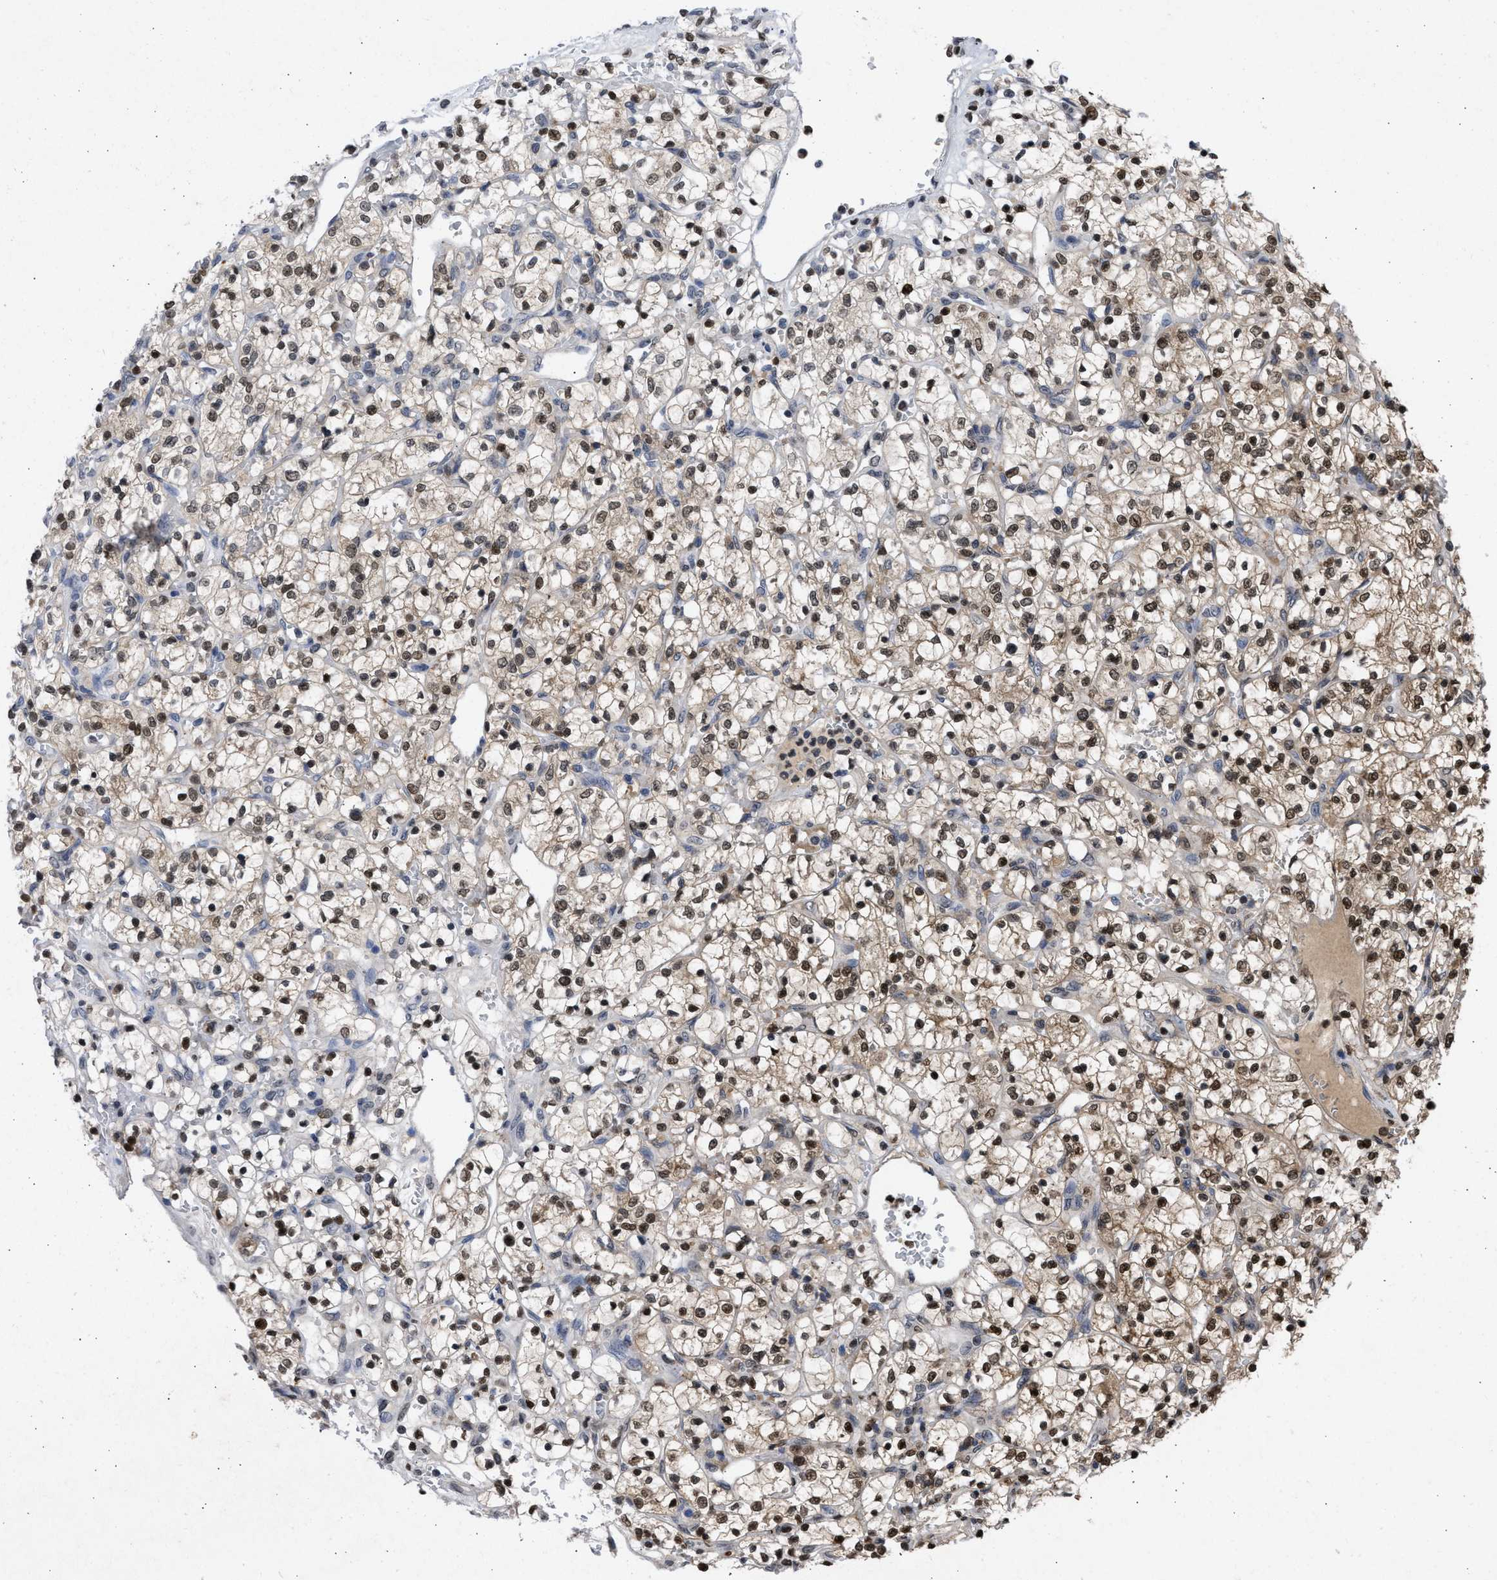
{"staining": {"intensity": "strong", "quantity": ">75%", "location": "cytoplasmic/membranous,nuclear"}, "tissue": "renal cancer", "cell_type": "Tumor cells", "image_type": "cancer", "snomed": [{"axis": "morphology", "description": "Adenocarcinoma, NOS"}, {"axis": "topography", "description": "Kidney"}], "caption": "Immunohistochemical staining of adenocarcinoma (renal) displays strong cytoplasmic/membranous and nuclear protein positivity in about >75% of tumor cells. (DAB (3,3'-diaminobenzidine) IHC, brown staining for protein, blue staining for nuclei).", "gene": "NUP35", "patient": {"sex": "female", "age": 69}}